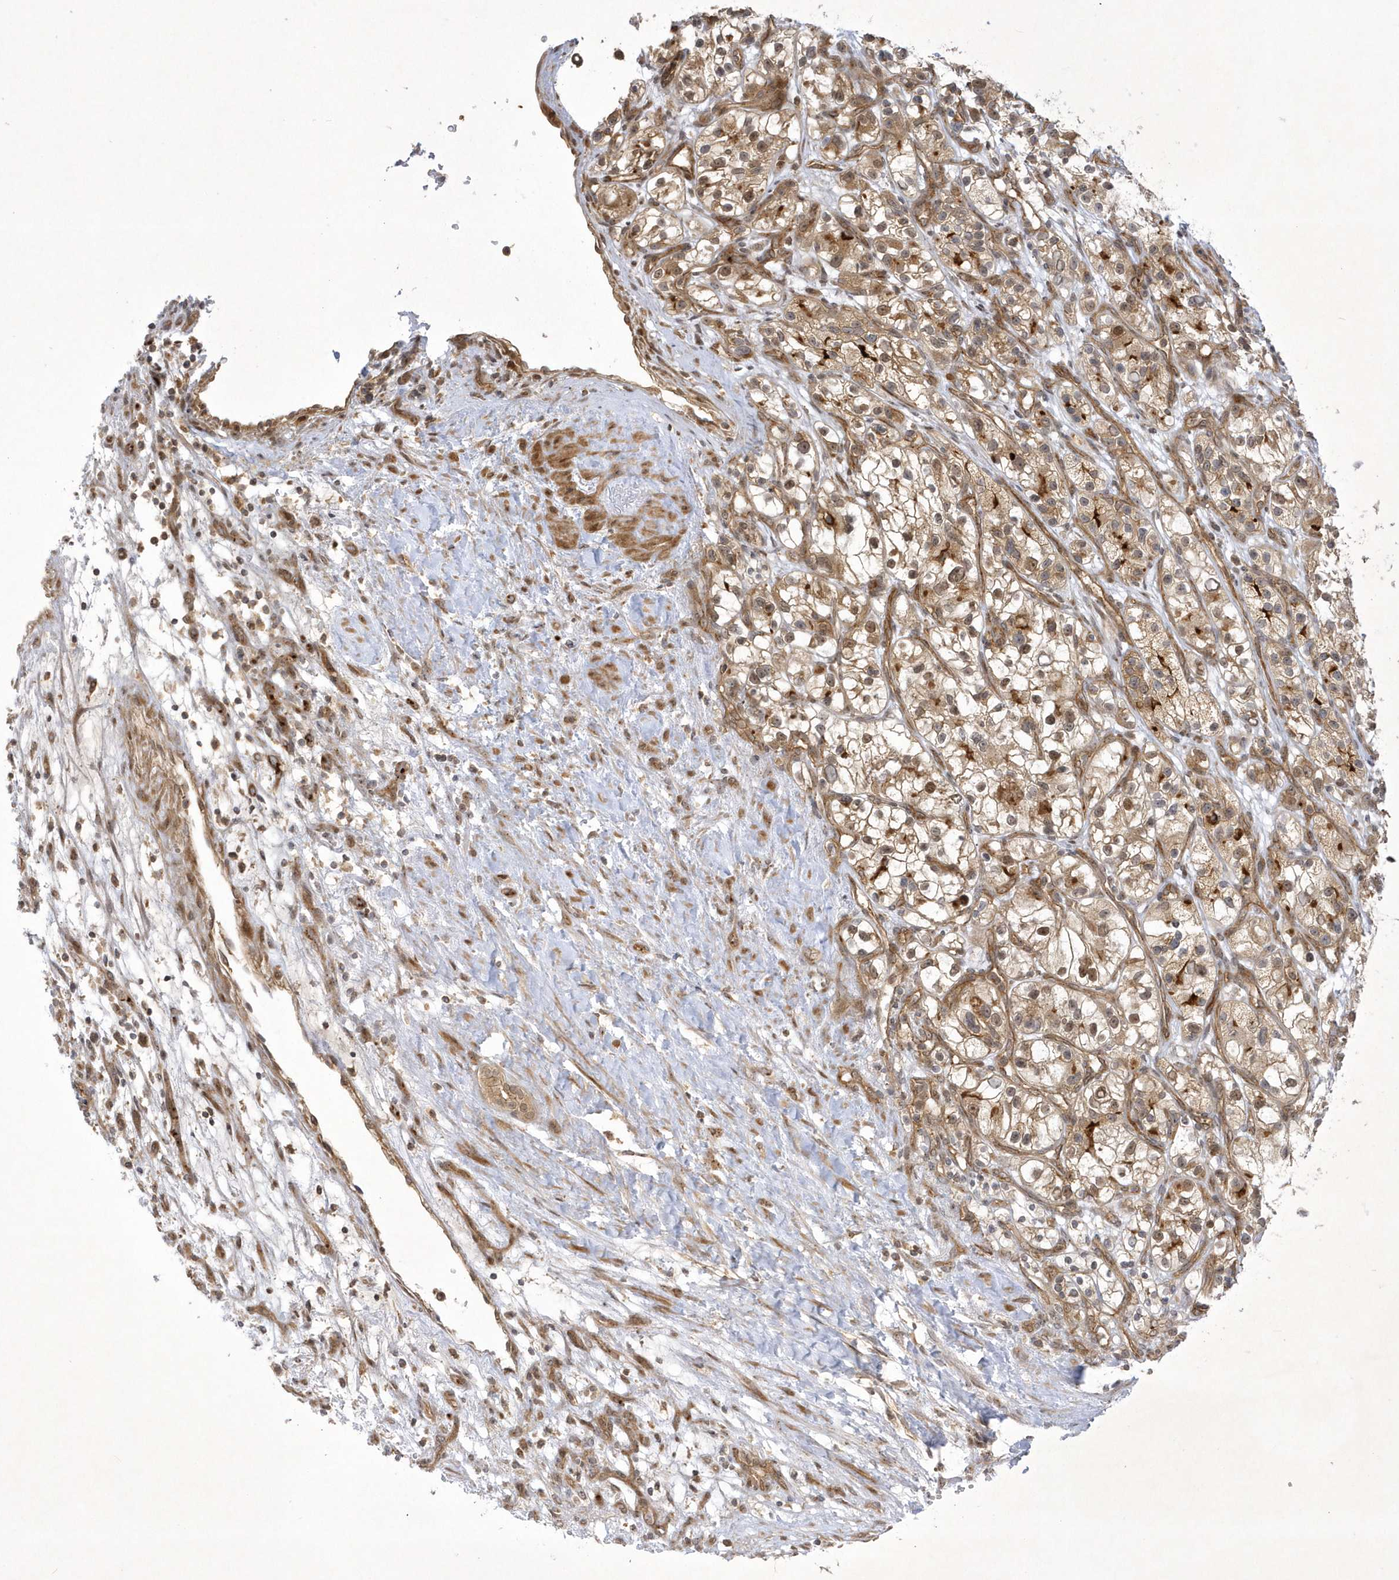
{"staining": {"intensity": "moderate", "quantity": ">75%", "location": "cytoplasmic/membranous,nuclear"}, "tissue": "renal cancer", "cell_type": "Tumor cells", "image_type": "cancer", "snomed": [{"axis": "morphology", "description": "Adenocarcinoma, NOS"}, {"axis": "topography", "description": "Kidney"}], "caption": "High-magnification brightfield microscopy of adenocarcinoma (renal) stained with DAB (brown) and counterstained with hematoxylin (blue). tumor cells exhibit moderate cytoplasmic/membranous and nuclear positivity is present in approximately>75% of cells. The staining was performed using DAB, with brown indicating positive protein expression. Nuclei are stained blue with hematoxylin.", "gene": "NAF1", "patient": {"sex": "female", "age": 57}}